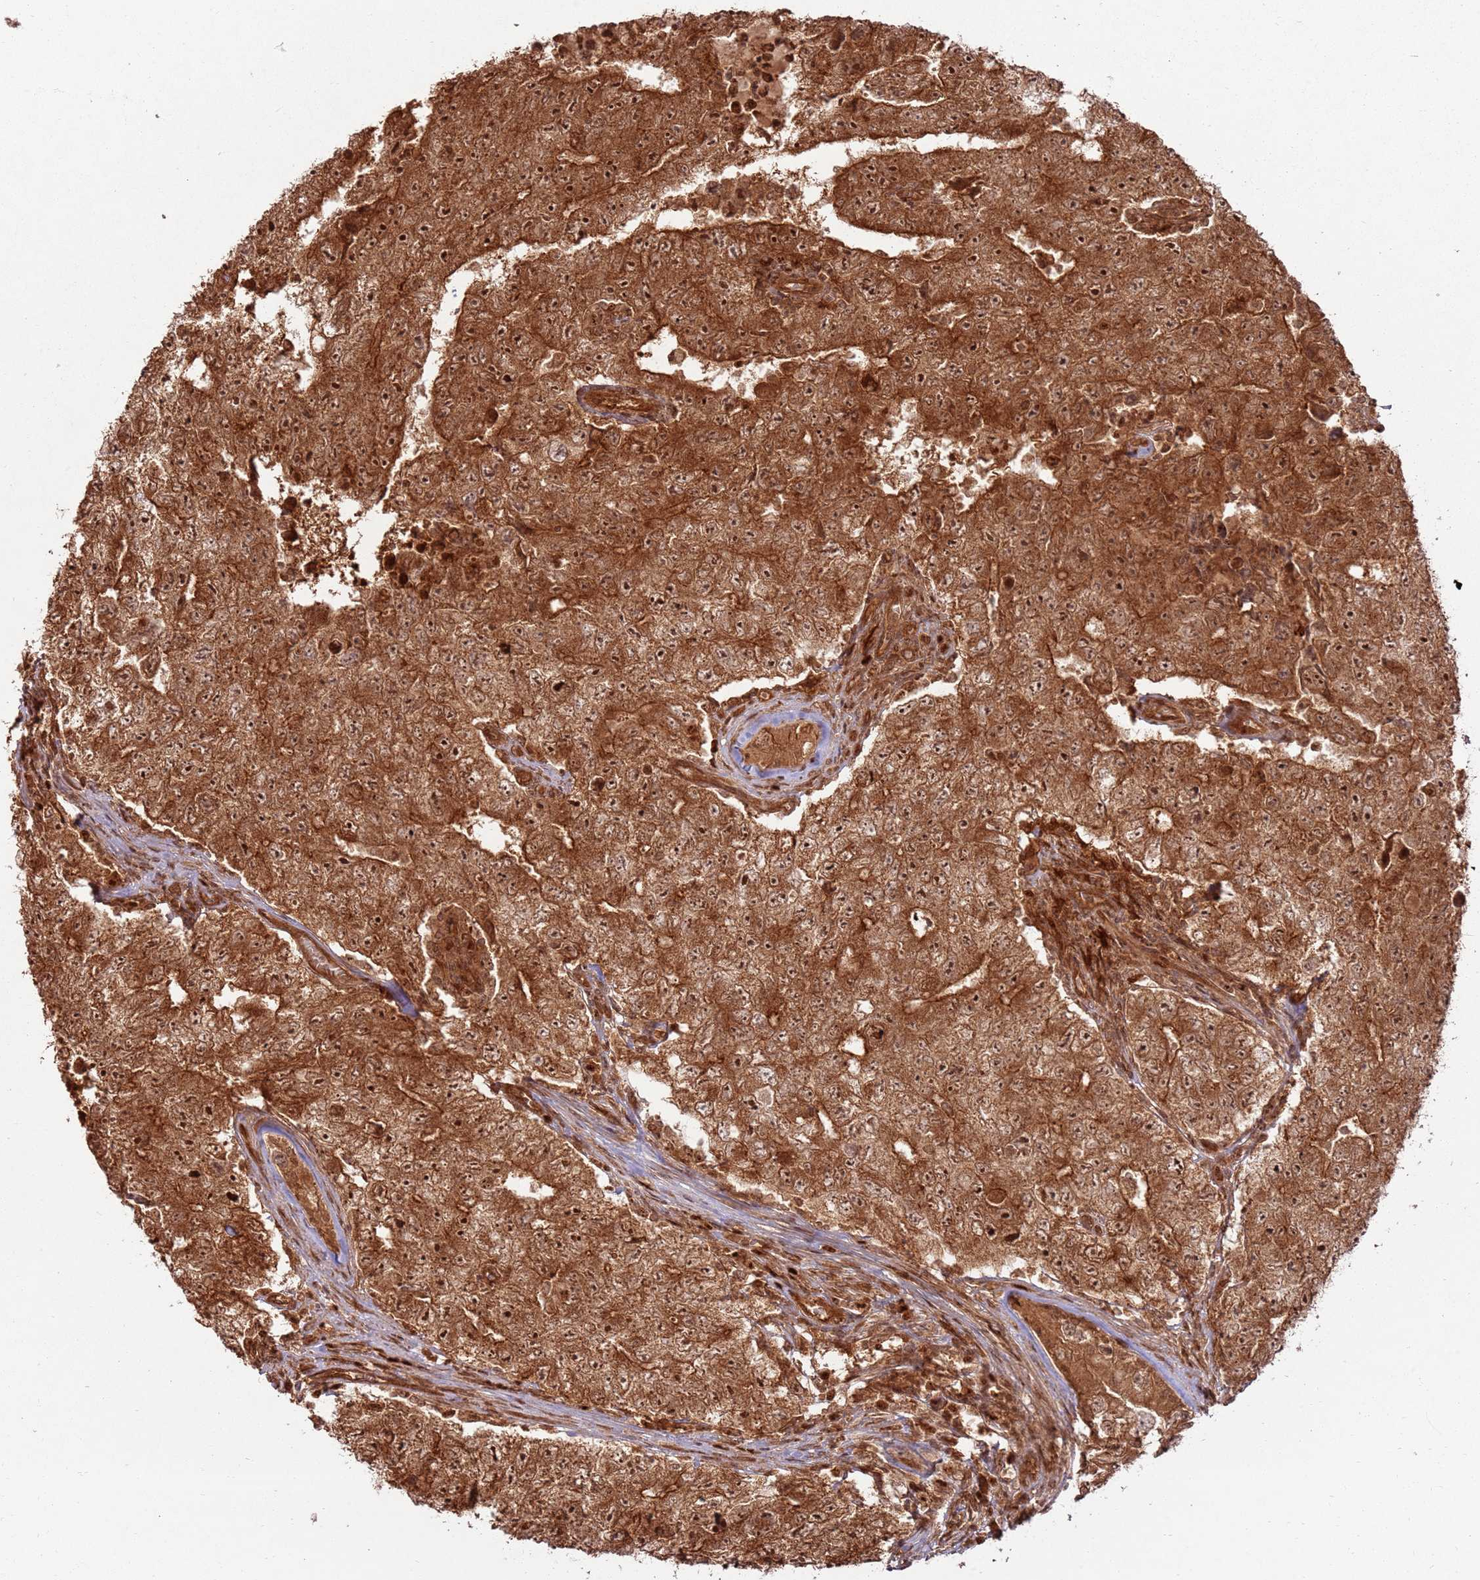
{"staining": {"intensity": "strong", "quantity": ">75%", "location": "cytoplasmic/membranous,nuclear"}, "tissue": "testis cancer", "cell_type": "Tumor cells", "image_type": "cancer", "snomed": [{"axis": "morphology", "description": "Carcinoma, Embryonal, NOS"}, {"axis": "topography", "description": "Testis"}], "caption": "This is a micrograph of immunohistochemistry (IHC) staining of embryonal carcinoma (testis), which shows strong expression in the cytoplasmic/membranous and nuclear of tumor cells.", "gene": "TBC1D13", "patient": {"sex": "male", "age": 17}}